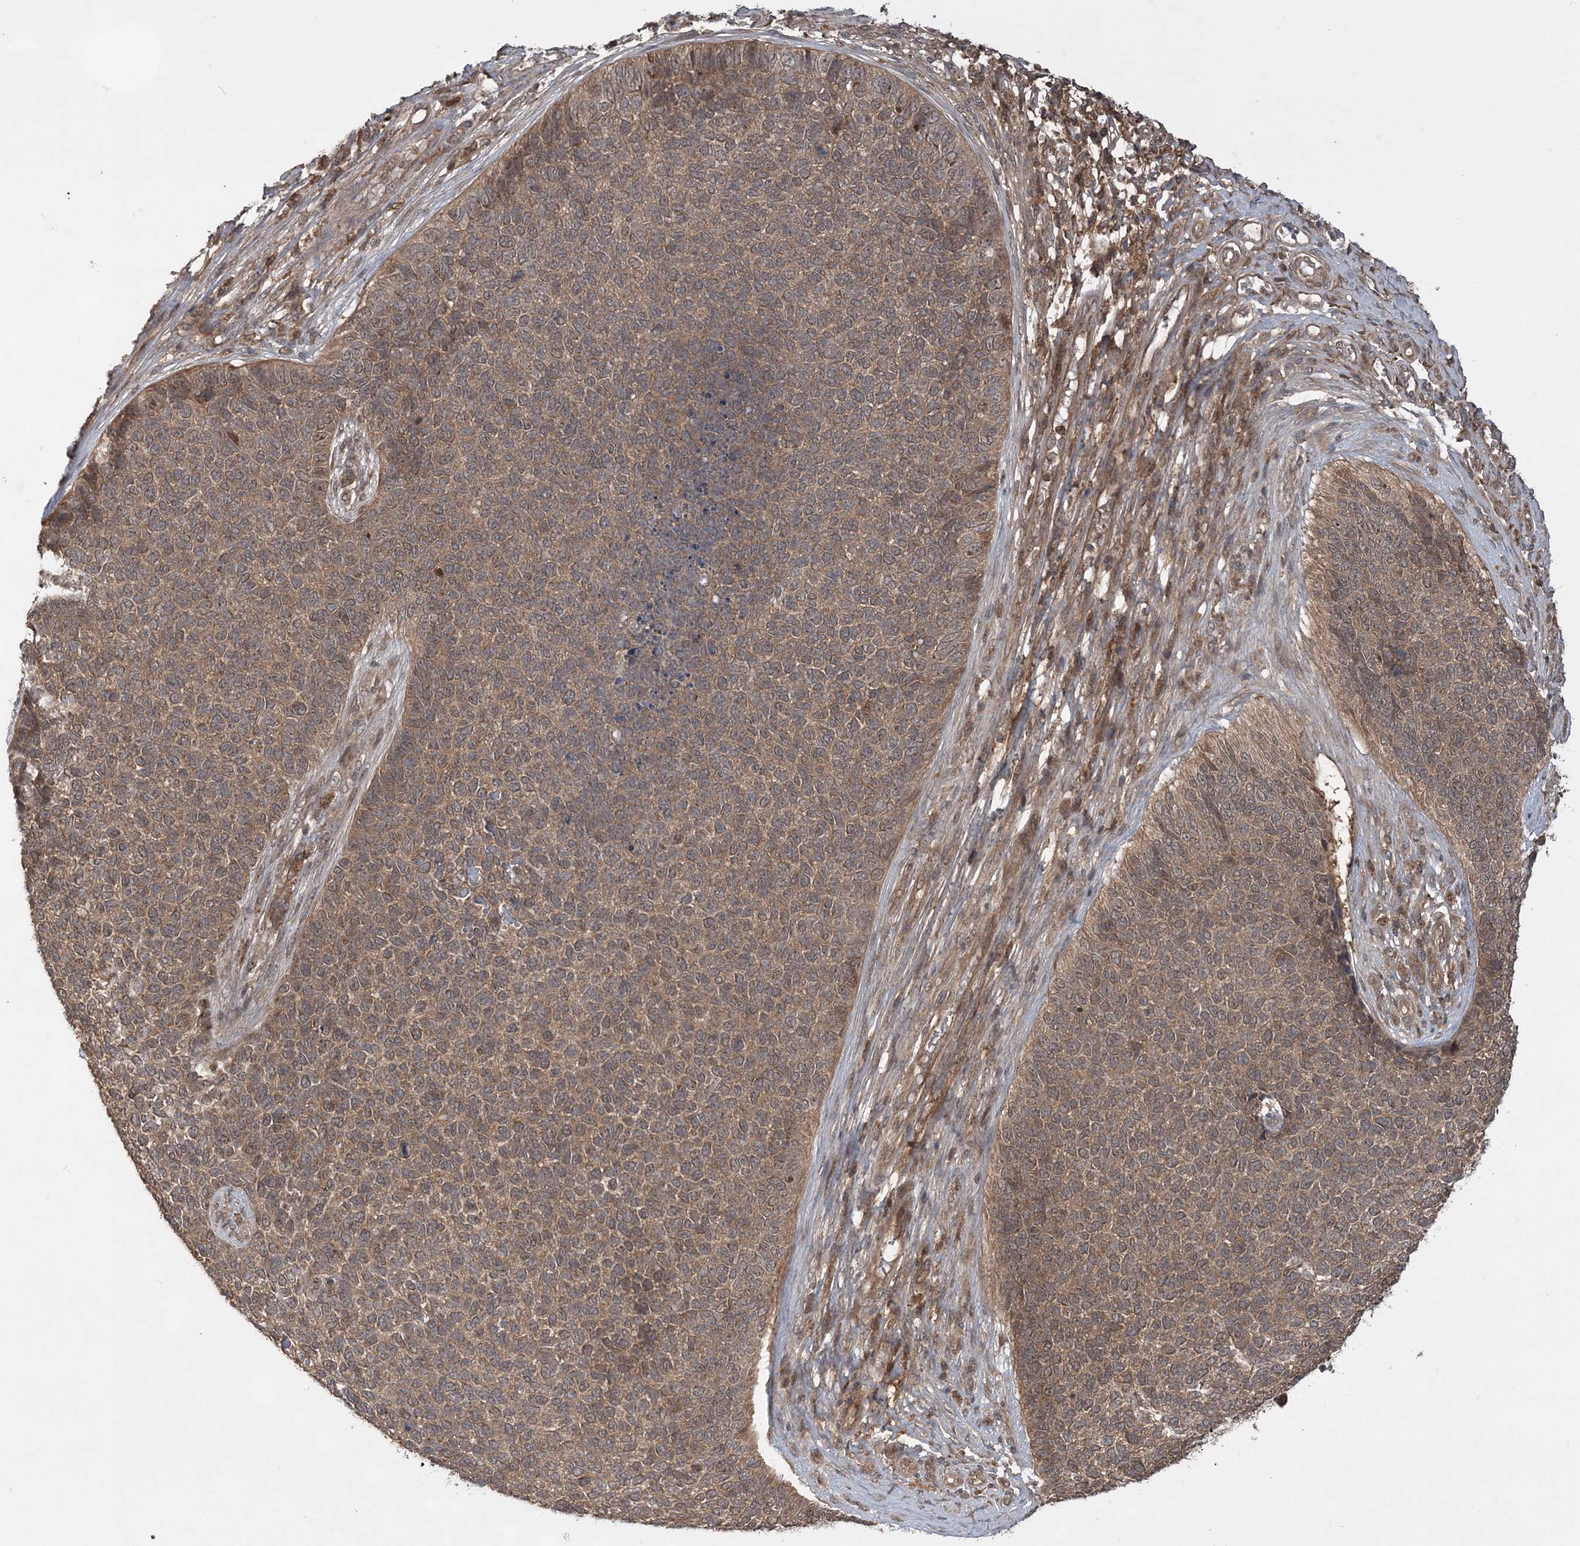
{"staining": {"intensity": "moderate", "quantity": ">75%", "location": "cytoplasmic/membranous"}, "tissue": "skin cancer", "cell_type": "Tumor cells", "image_type": "cancer", "snomed": [{"axis": "morphology", "description": "Basal cell carcinoma"}, {"axis": "topography", "description": "Skin"}], "caption": "Immunohistochemistry of skin cancer (basal cell carcinoma) exhibits medium levels of moderate cytoplasmic/membranous positivity in approximately >75% of tumor cells. Nuclei are stained in blue.", "gene": "LACC1", "patient": {"sex": "female", "age": 84}}